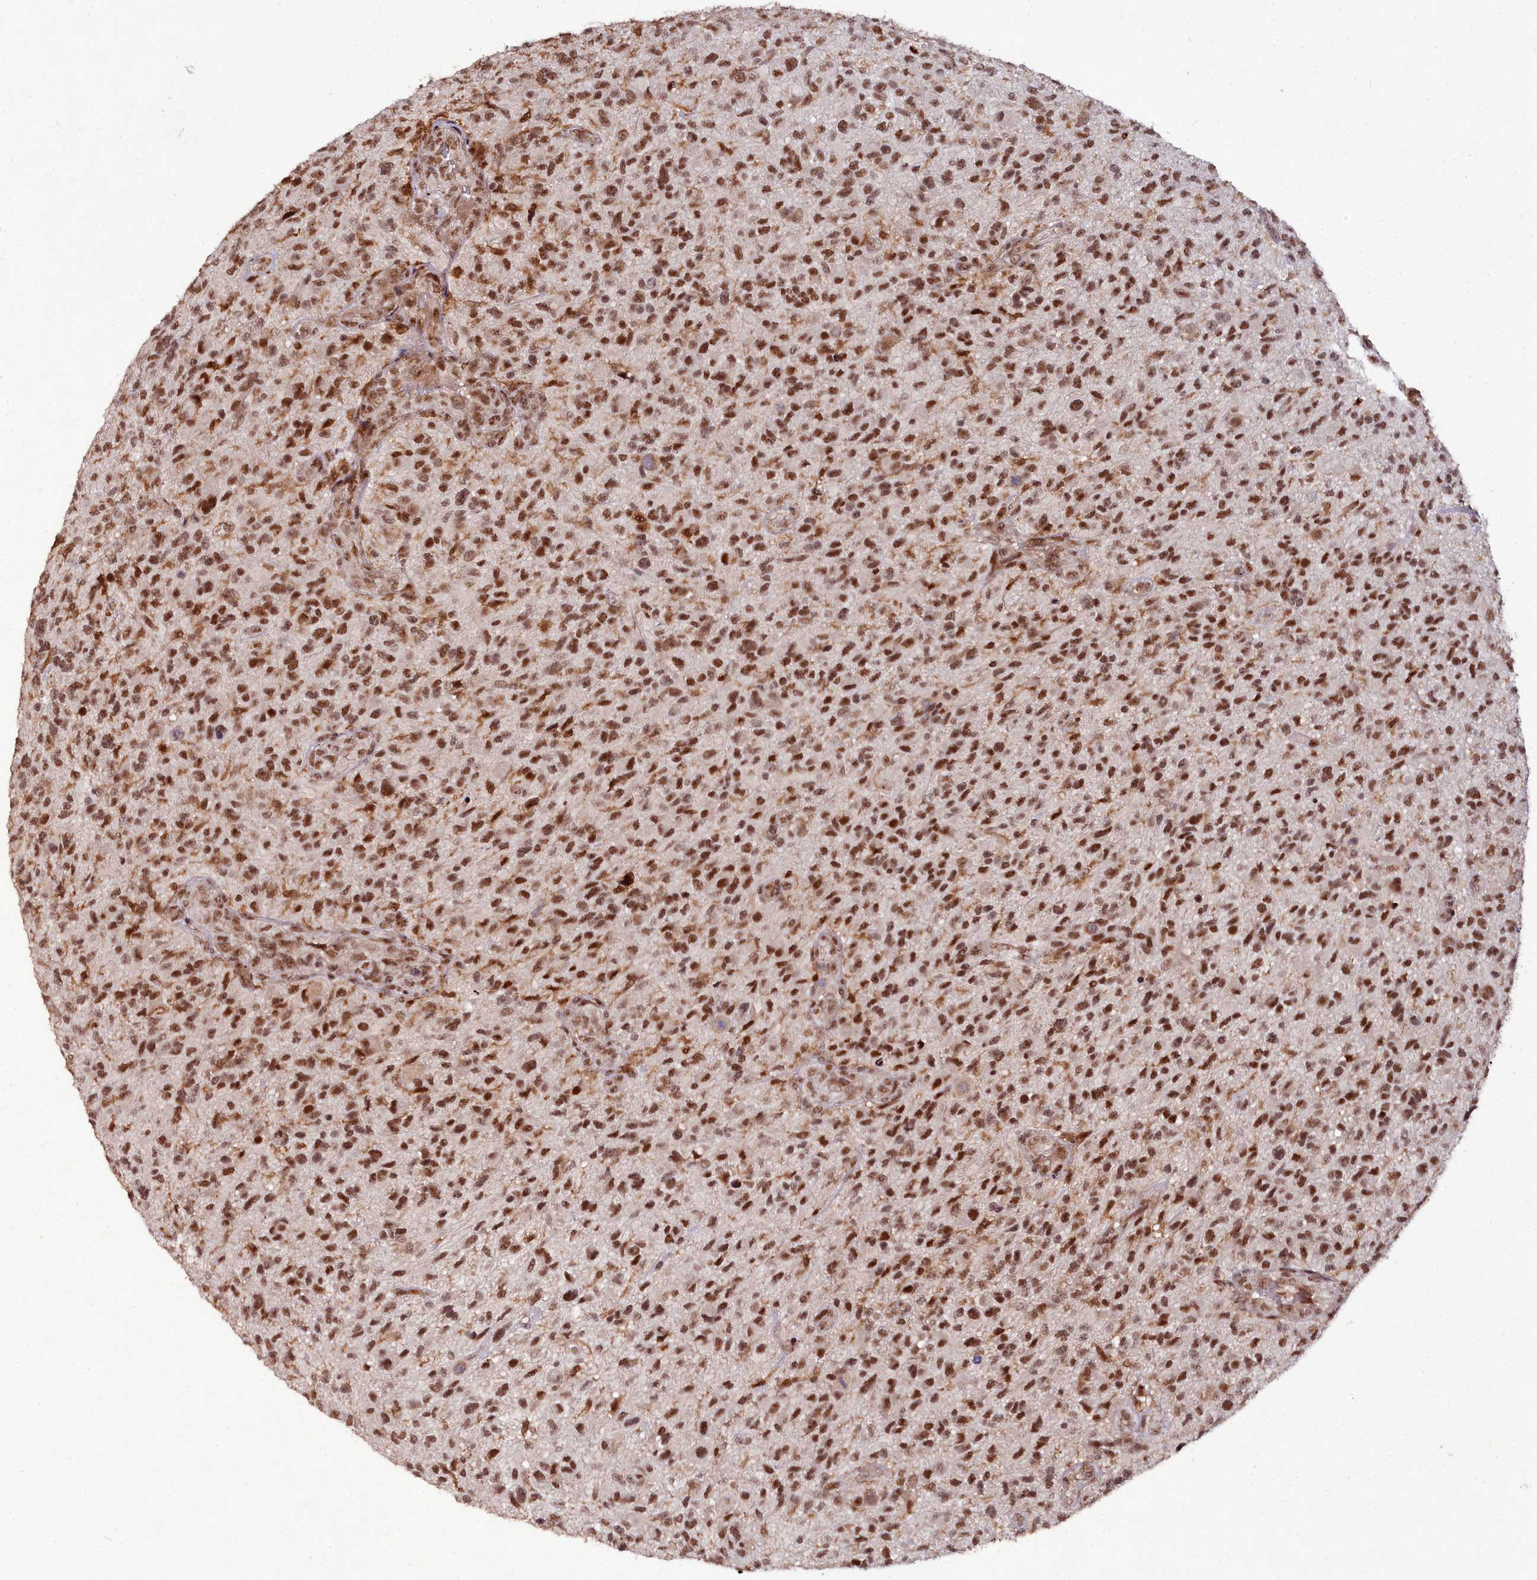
{"staining": {"intensity": "strong", "quantity": ">75%", "location": "nuclear"}, "tissue": "glioma", "cell_type": "Tumor cells", "image_type": "cancer", "snomed": [{"axis": "morphology", "description": "Glioma, malignant, High grade"}, {"axis": "topography", "description": "Brain"}], "caption": "Brown immunohistochemical staining in glioma shows strong nuclear expression in approximately >75% of tumor cells.", "gene": "CXXC1", "patient": {"sex": "male", "age": 47}}